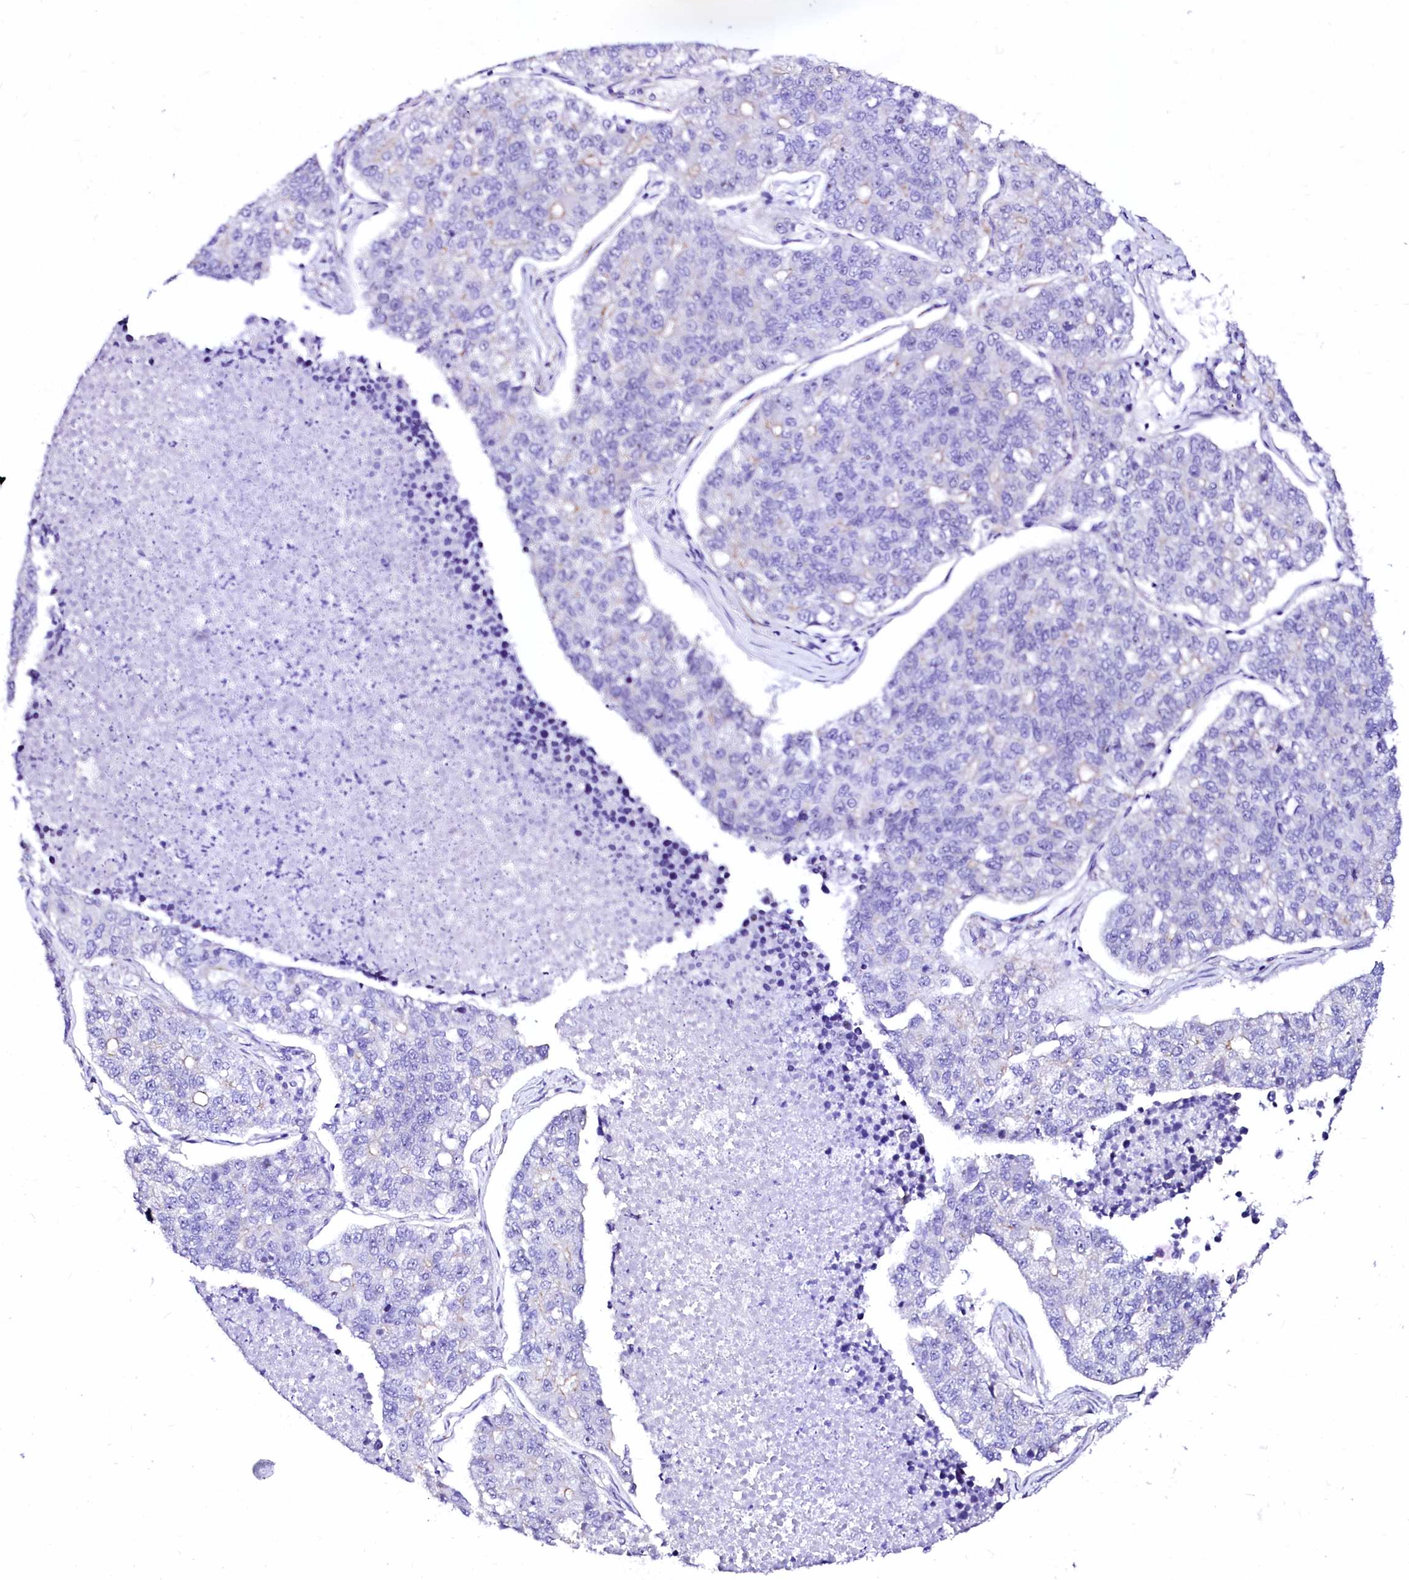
{"staining": {"intensity": "negative", "quantity": "none", "location": "none"}, "tissue": "lung cancer", "cell_type": "Tumor cells", "image_type": "cancer", "snomed": [{"axis": "morphology", "description": "Adenocarcinoma, NOS"}, {"axis": "topography", "description": "Lung"}], "caption": "Adenocarcinoma (lung) was stained to show a protein in brown. There is no significant staining in tumor cells. Brightfield microscopy of IHC stained with DAB (3,3'-diaminobenzidine) (brown) and hematoxylin (blue), captured at high magnification.", "gene": "SFR1", "patient": {"sex": "male", "age": 49}}